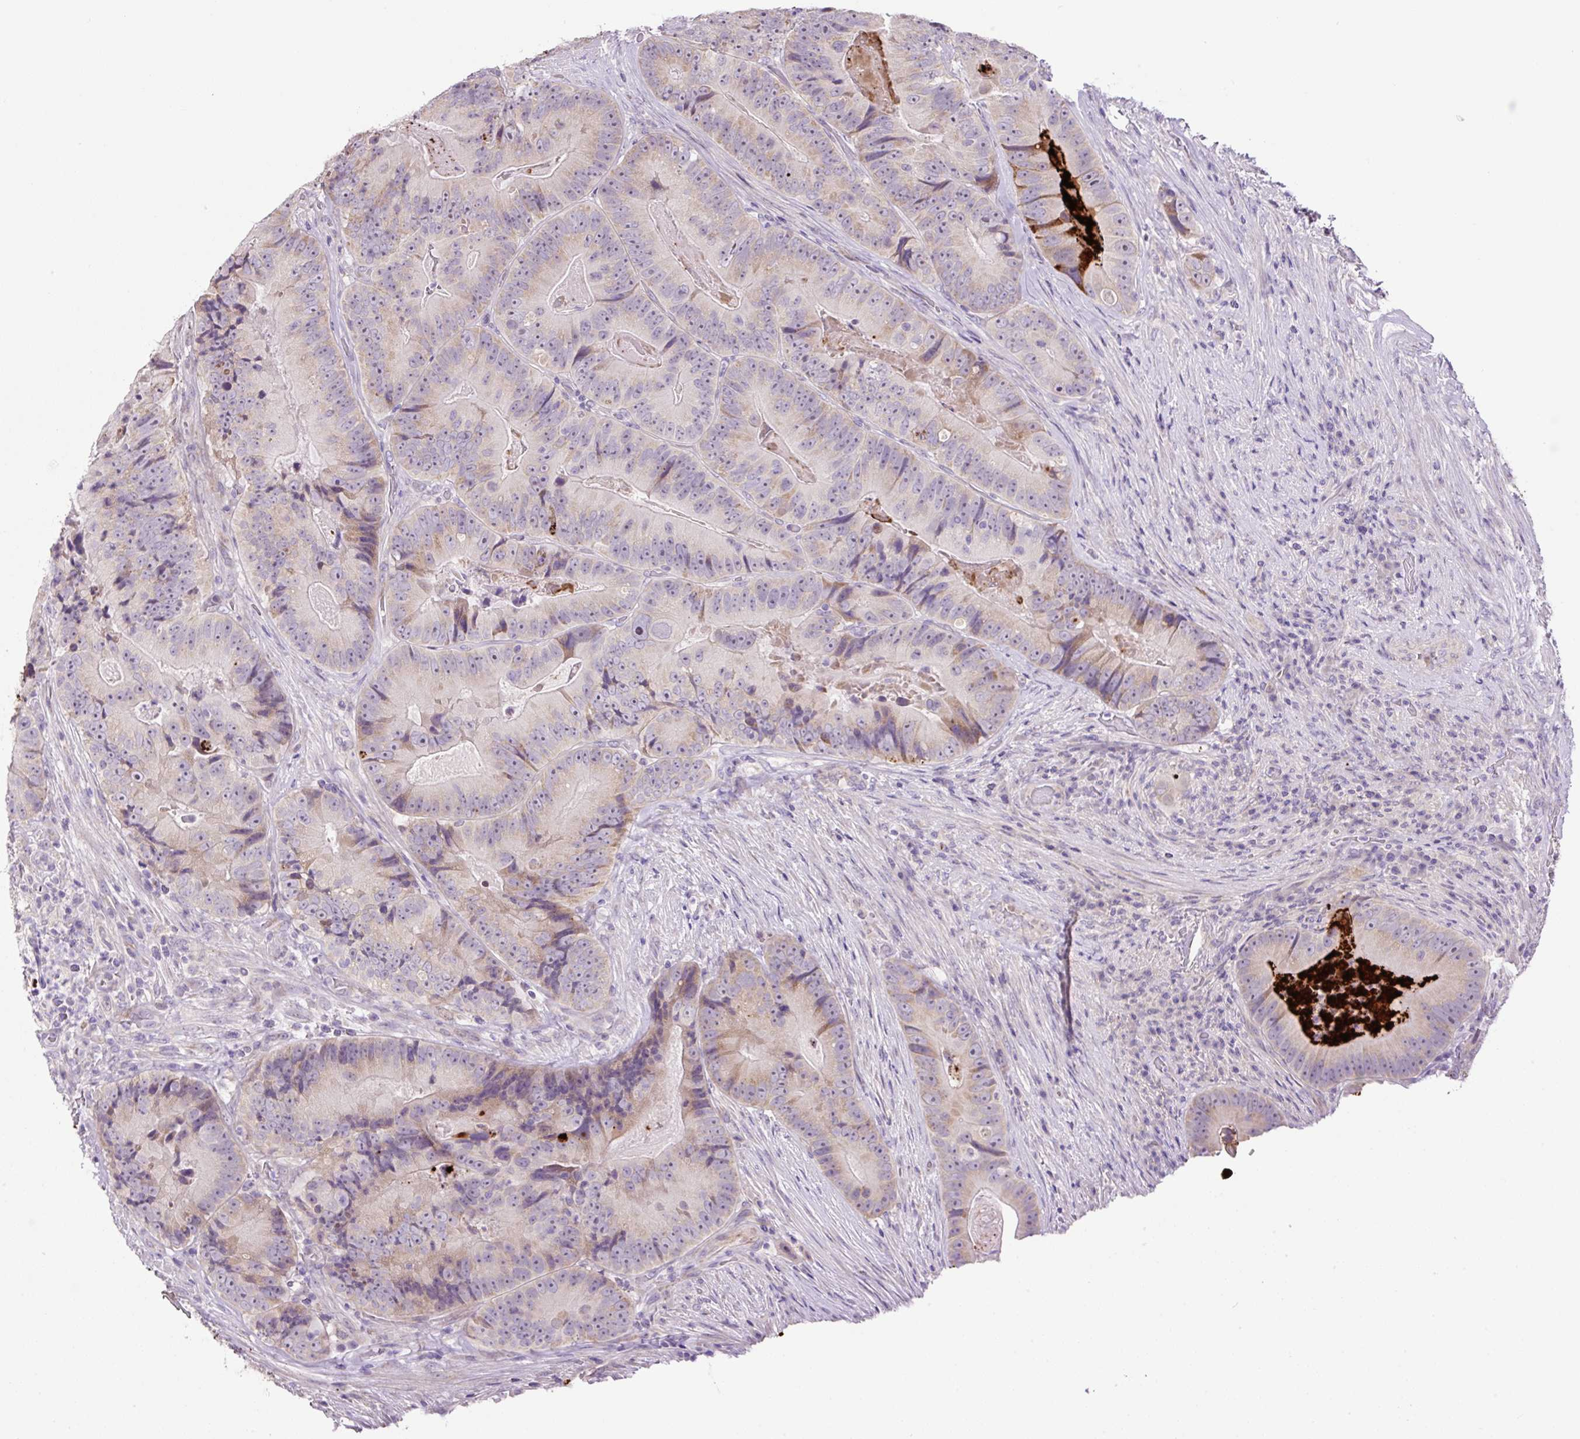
{"staining": {"intensity": "weak", "quantity": "<25%", "location": "cytoplasmic/membranous"}, "tissue": "colorectal cancer", "cell_type": "Tumor cells", "image_type": "cancer", "snomed": [{"axis": "morphology", "description": "Adenocarcinoma, NOS"}, {"axis": "topography", "description": "Colon"}], "caption": "Immunohistochemistry image of neoplastic tissue: adenocarcinoma (colorectal) stained with DAB exhibits no significant protein expression in tumor cells. The staining is performed using DAB (3,3'-diaminobenzidine) brown chromogen with nuclei counter-stained in using hematoxylin.", "gene": "OGDHL", "patient": {"sex": "female", "age": 86}}